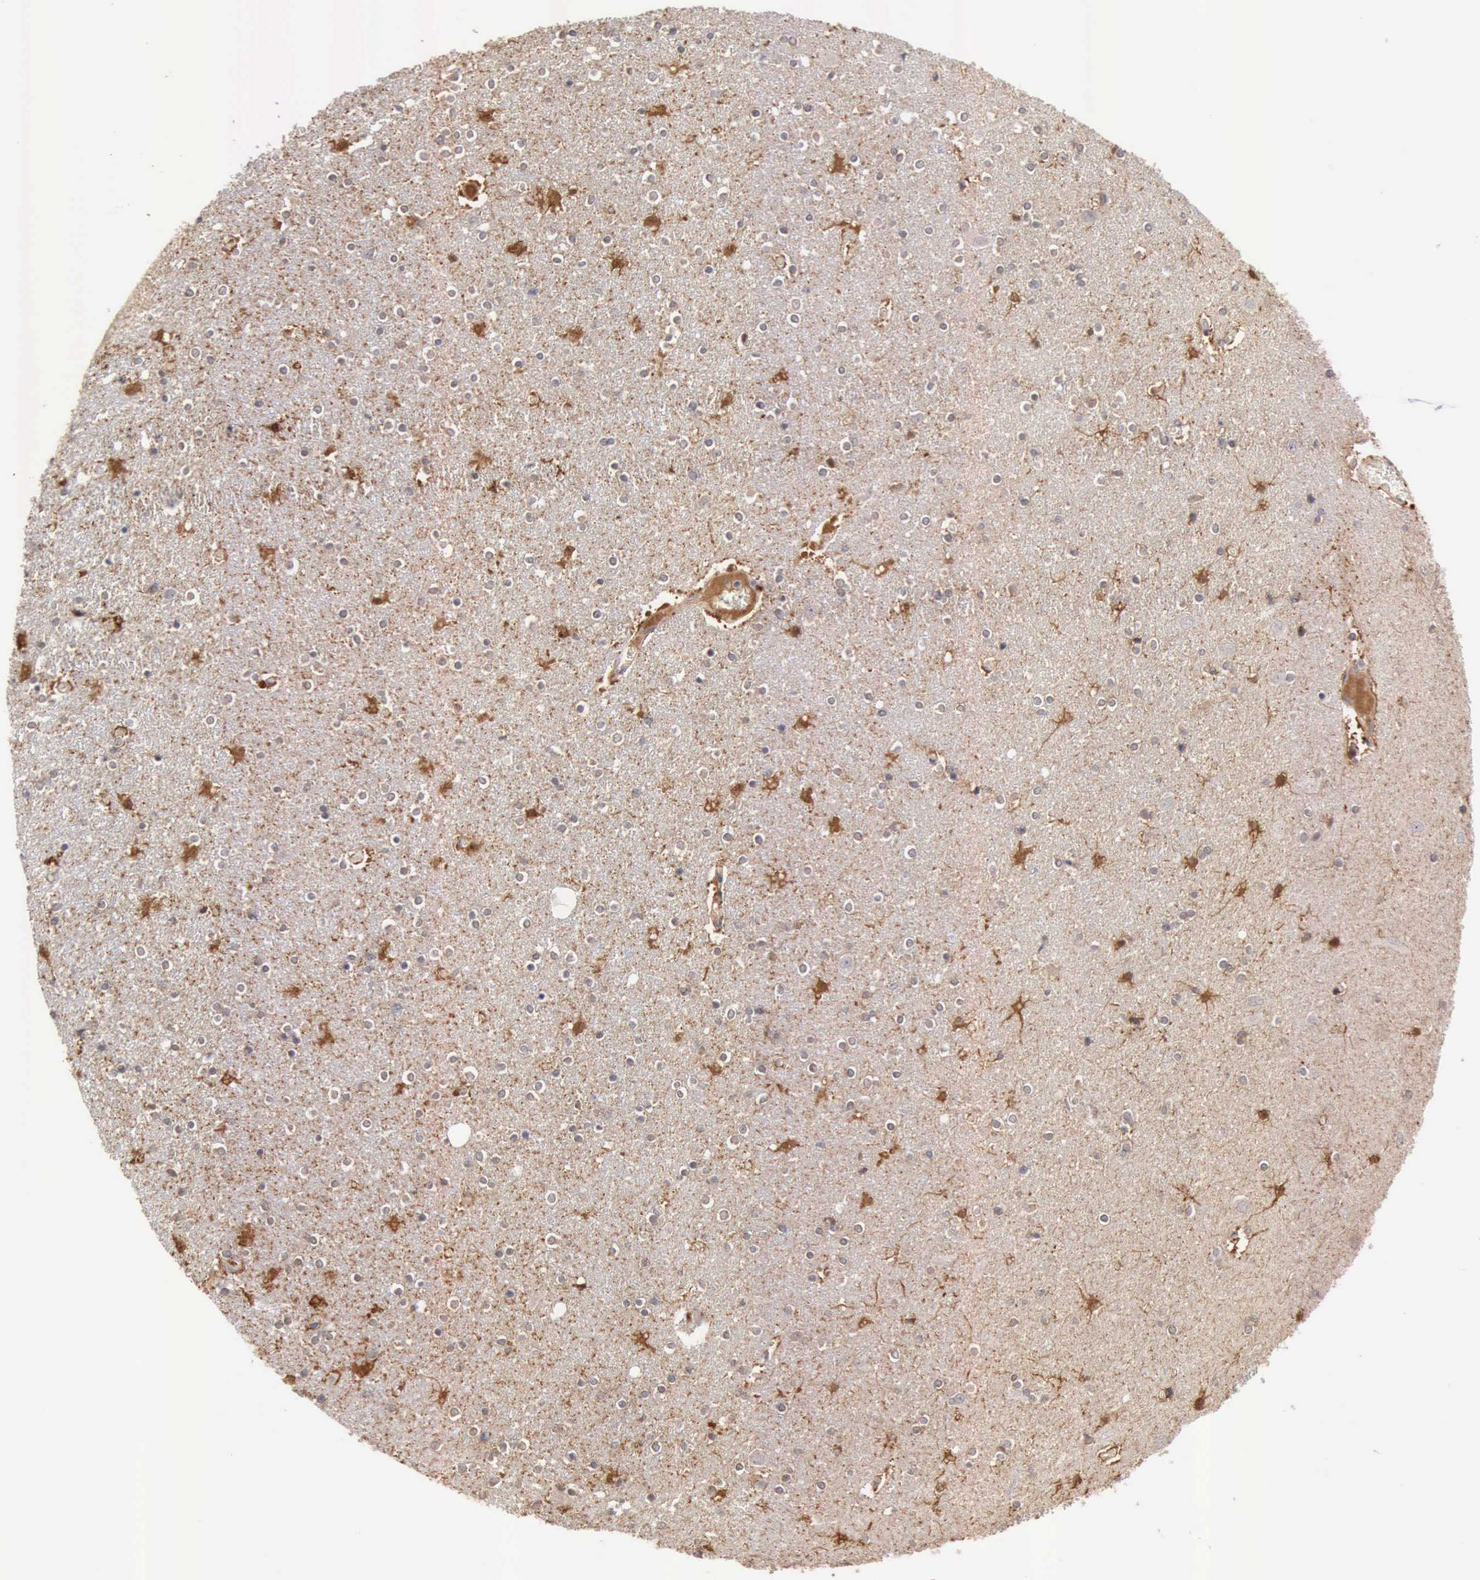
{"staining": {"intensity": "weak", "quantity": ">75%", "location": "cytoplasmic/membranous"}, "tissue": "caudate", "cell_type": "Glial cells", "image_type": "normal", "snomed": [{"axis": "morphology", "description": "Normal tissue, NOS"}, {"axis": "topography", "description": "Lateral ventricle wall"}], "caption": "Normal caudate demonstrates weak cytoplasmic/membranous positivity in about >75% of glial cells, visualized by immunohistochemistry. Ihc stains the protein in brown and the nuclei are stained blue.", "gene": "PTGR2", "patient": {"sex": "female", "age": 54}}